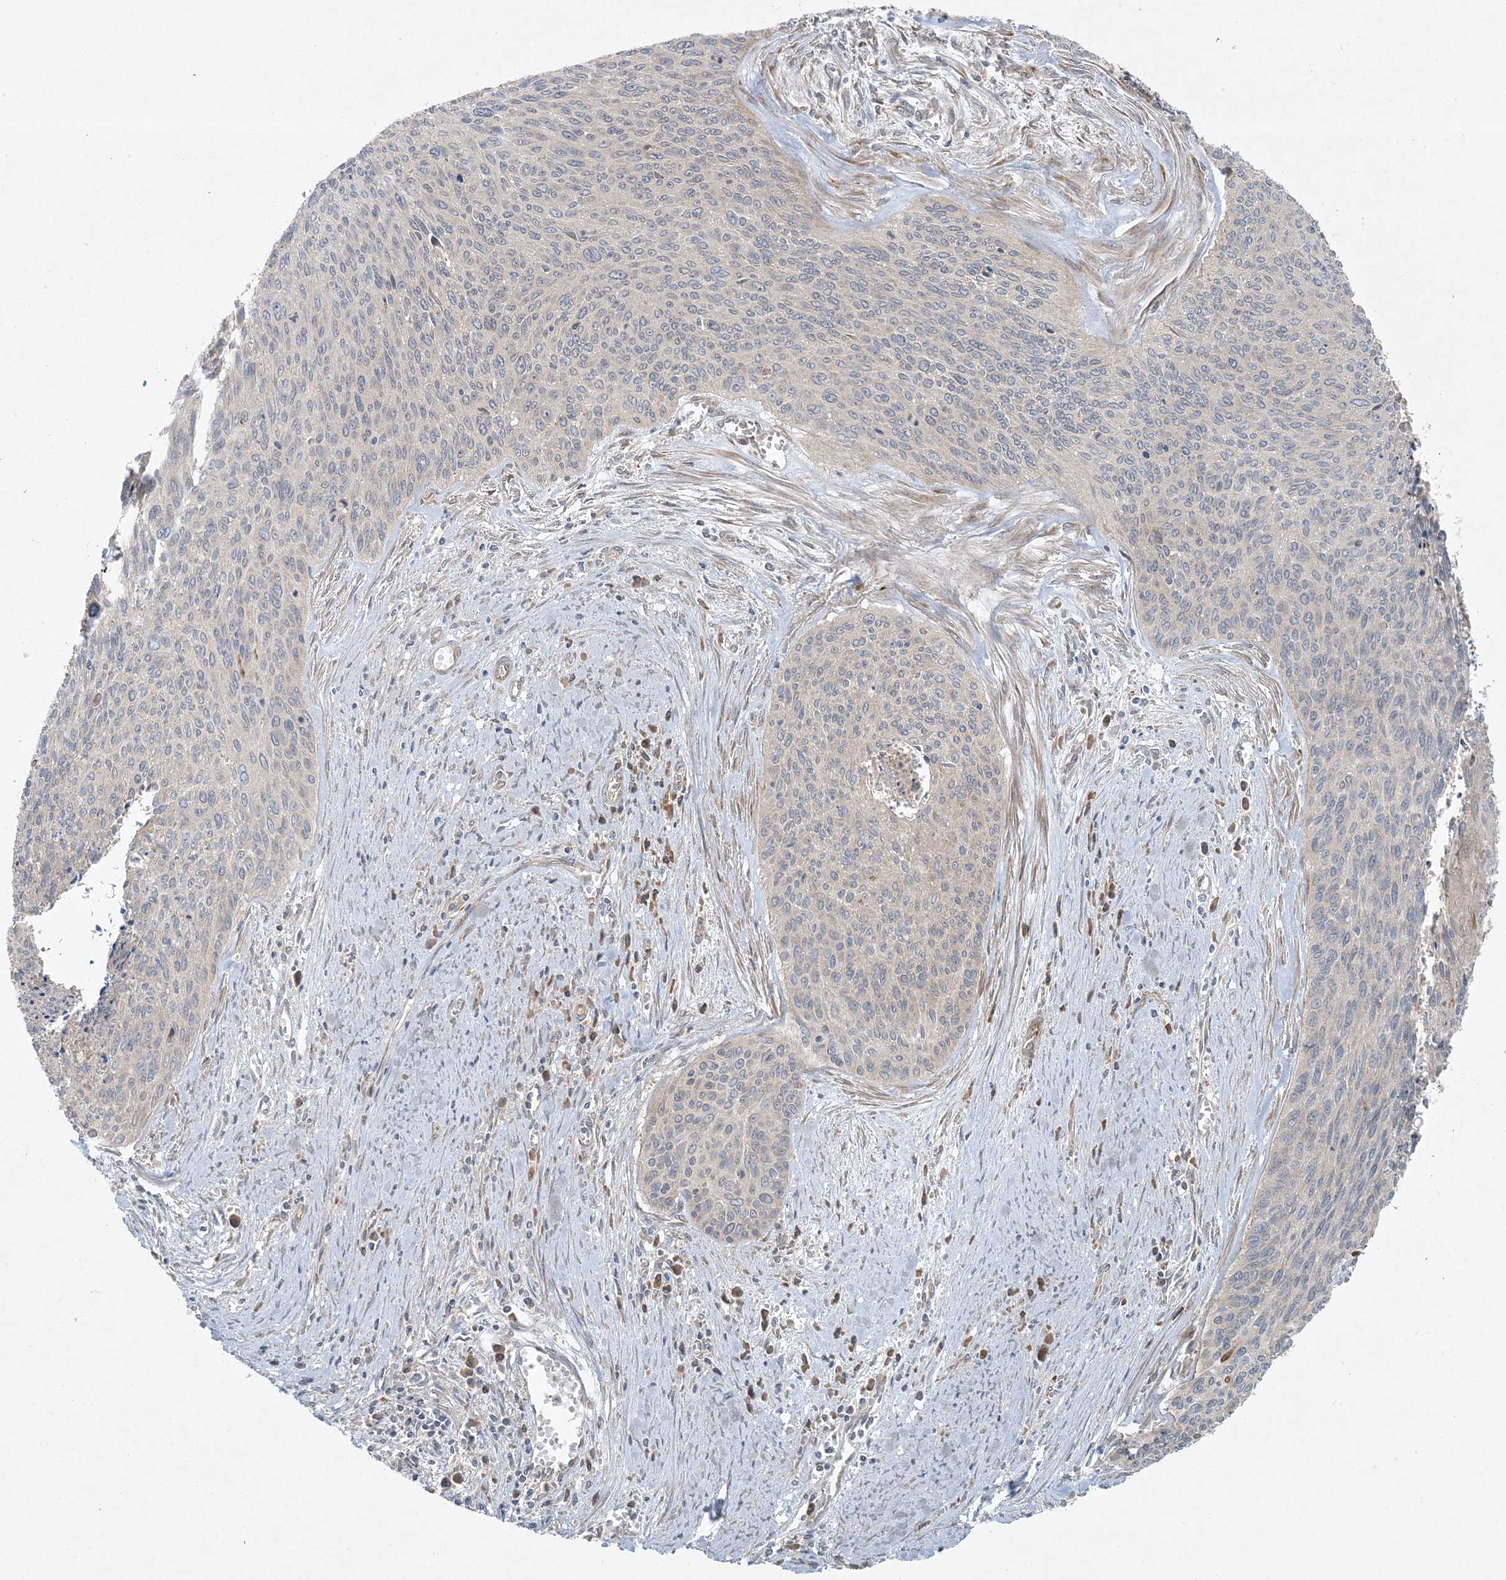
{"staining": {"intensity": "negative", "quantity": "none", "location": "none"}, "tissue": "cervical cancer", "cell_type": "Tumor cells", "image_type": "cancer", "snomed": [{"axis": "morphology", "description": "Squamous cell carcinoma, NOS"}, {"axis": "topography", "description": "Cervix"}], "caption": "Tumor cells show no significant protein expression in squamous cell carcinoma (cervical).", "gene": "ZNF263", "patient": {"sex": "female", "age": 55}}